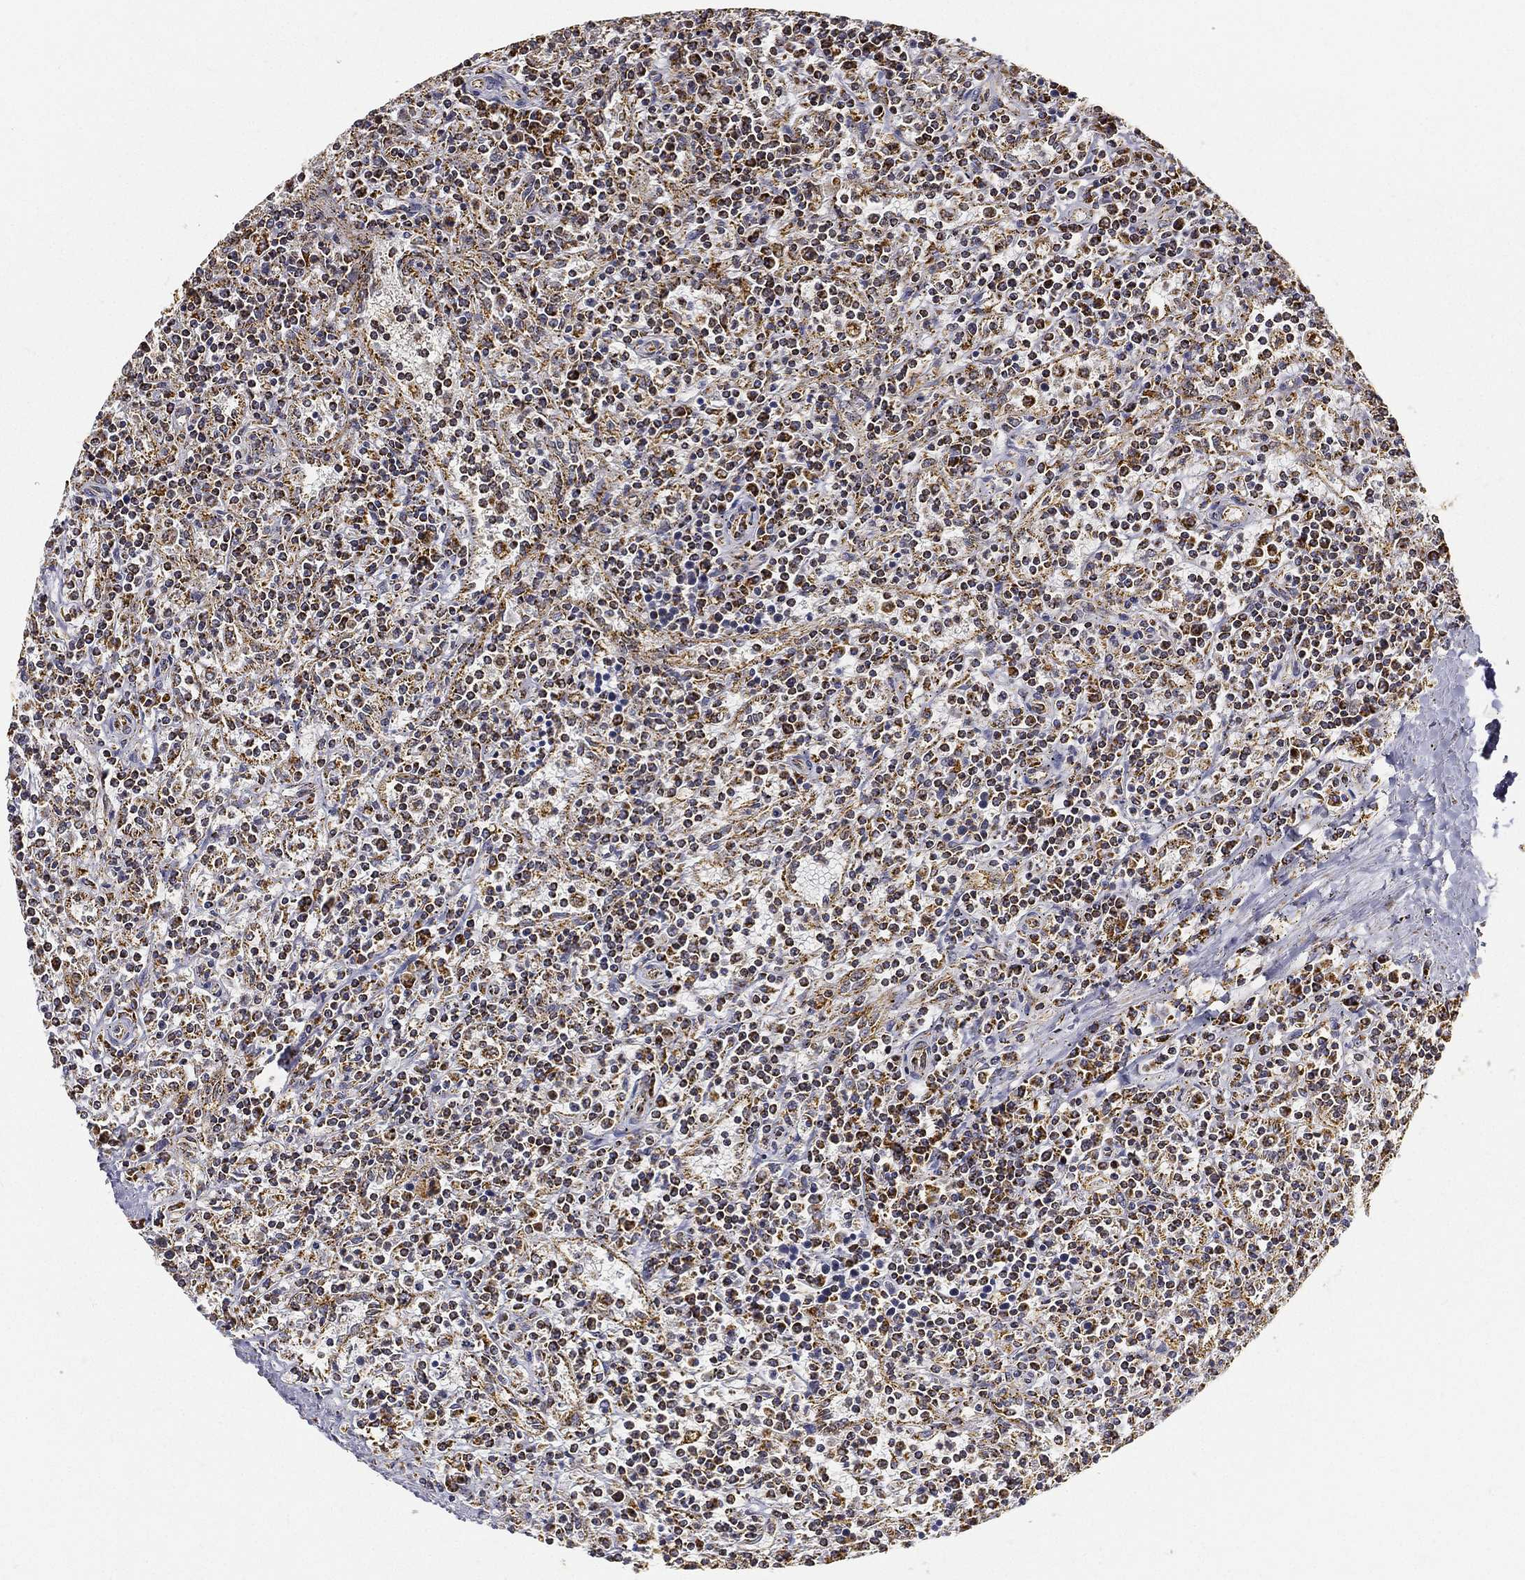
{"staining": {"intensity": "moderate", "quantity": ">75%", "location": "cytoplasmic/membranous"}, "tissue": "lymphoma", "cell_type": "Tumor cells", "image_type": "cancer", "snomed": [{"axis": "morphology", "description": "Malignant lymphoma, non-Hodgkin's type, Low grade"}, {"axis": "topography", "description": "Spleen"}], "caption": "Lymphoma stained with a brown dye exhibits moderate cytoplasmic/membranous positive staining in approximately >75% of tumor cells.", "gene": "NDUFAB1", "patient": {"sex": "male", "age": 62}}